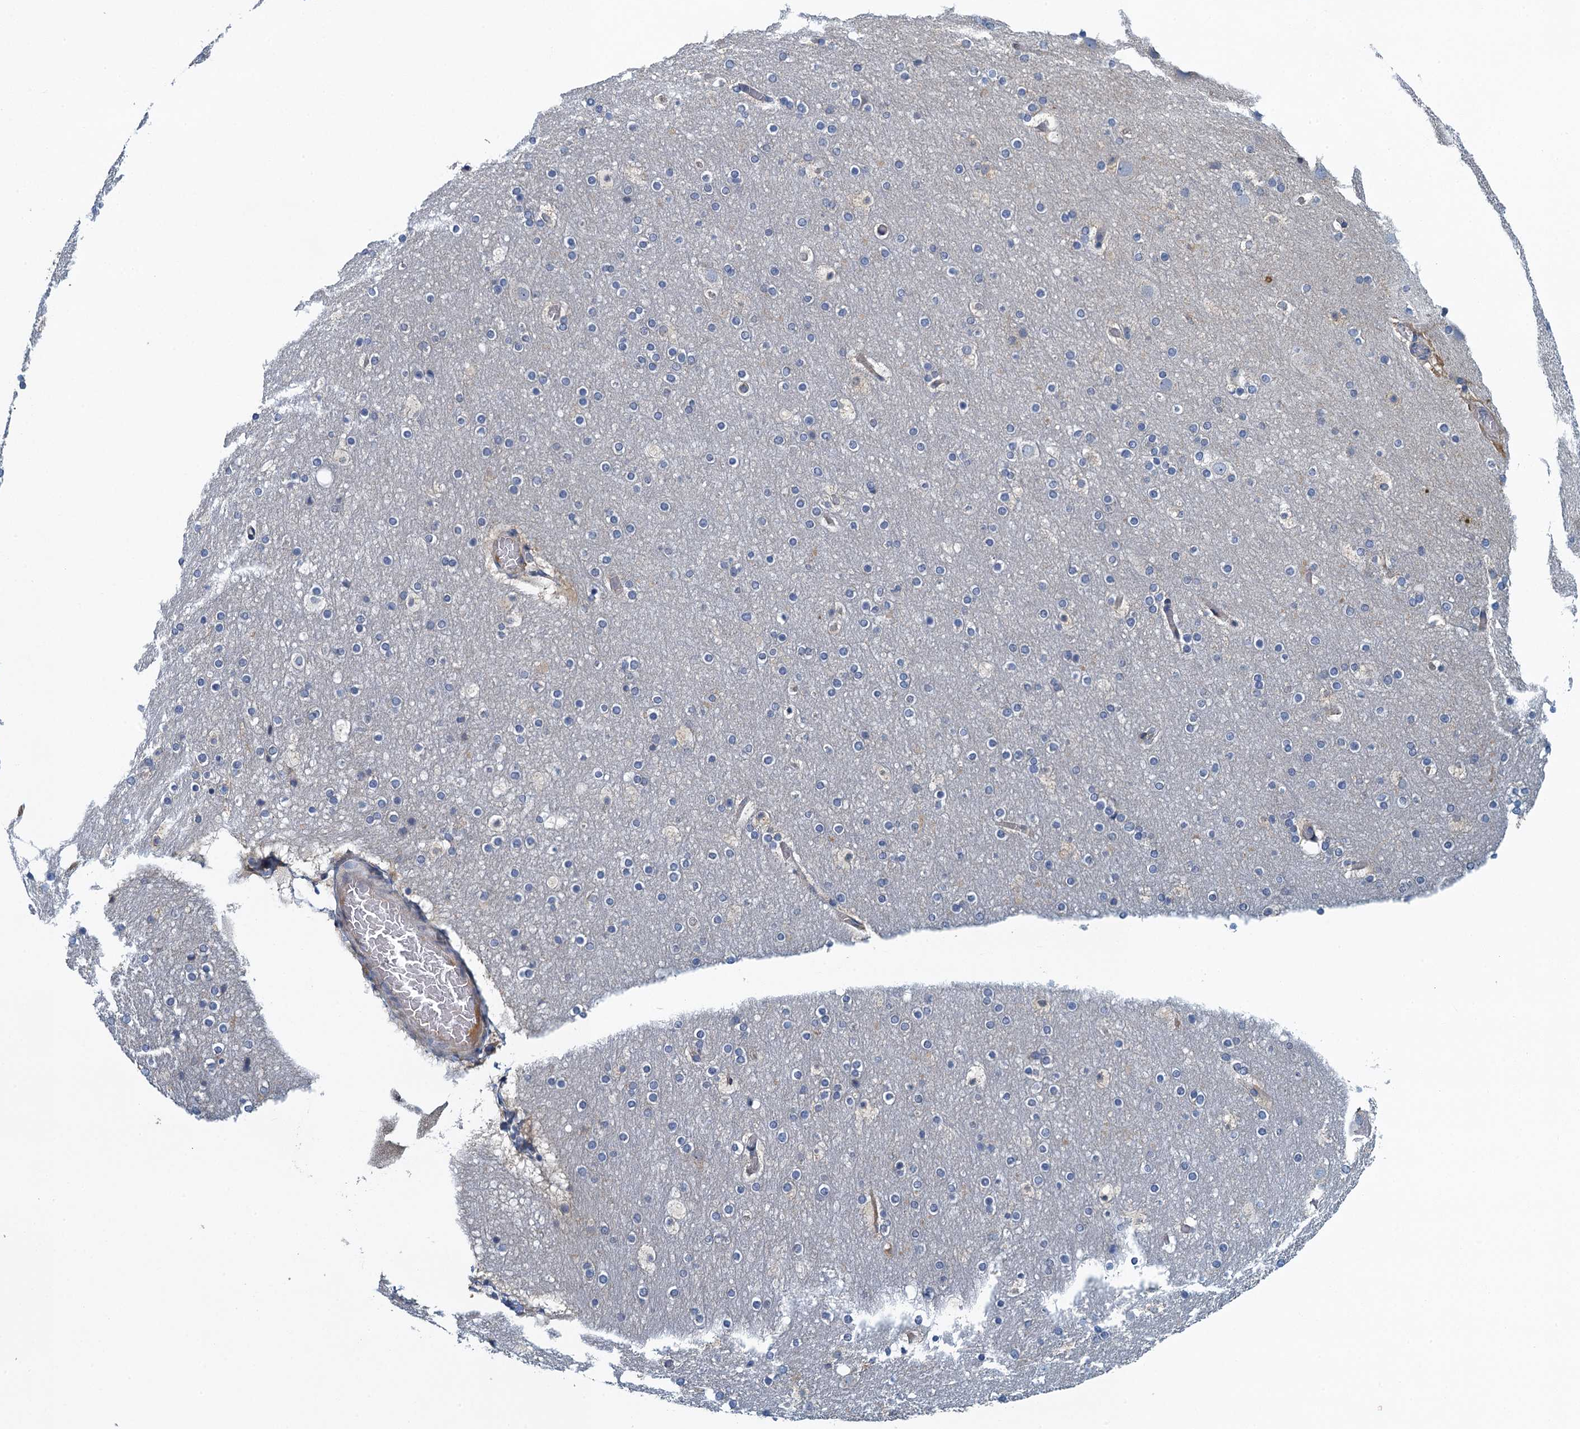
{"staining": {"intensity": "weak", "quantity": "25%-75%", "location": "cytoplasmic/membranous"}, "tissue": "cerebral cortex", "cell_type": "Endothelial cells", "image_type": "normal", "snomed": [{"axis": "morphology", "description": "Normal tissue, NOS"}, {"axis": "topography", "description": "Cerebral cortex"}], "caption": "The histopathology image demonstrates a brown stain indicating the presence of a protein in the cytoplasmic/membranous of endothelial cells in cerebral cortex.", "gene": "ALG2", "patient": {"sex": "male", "age": 57}}